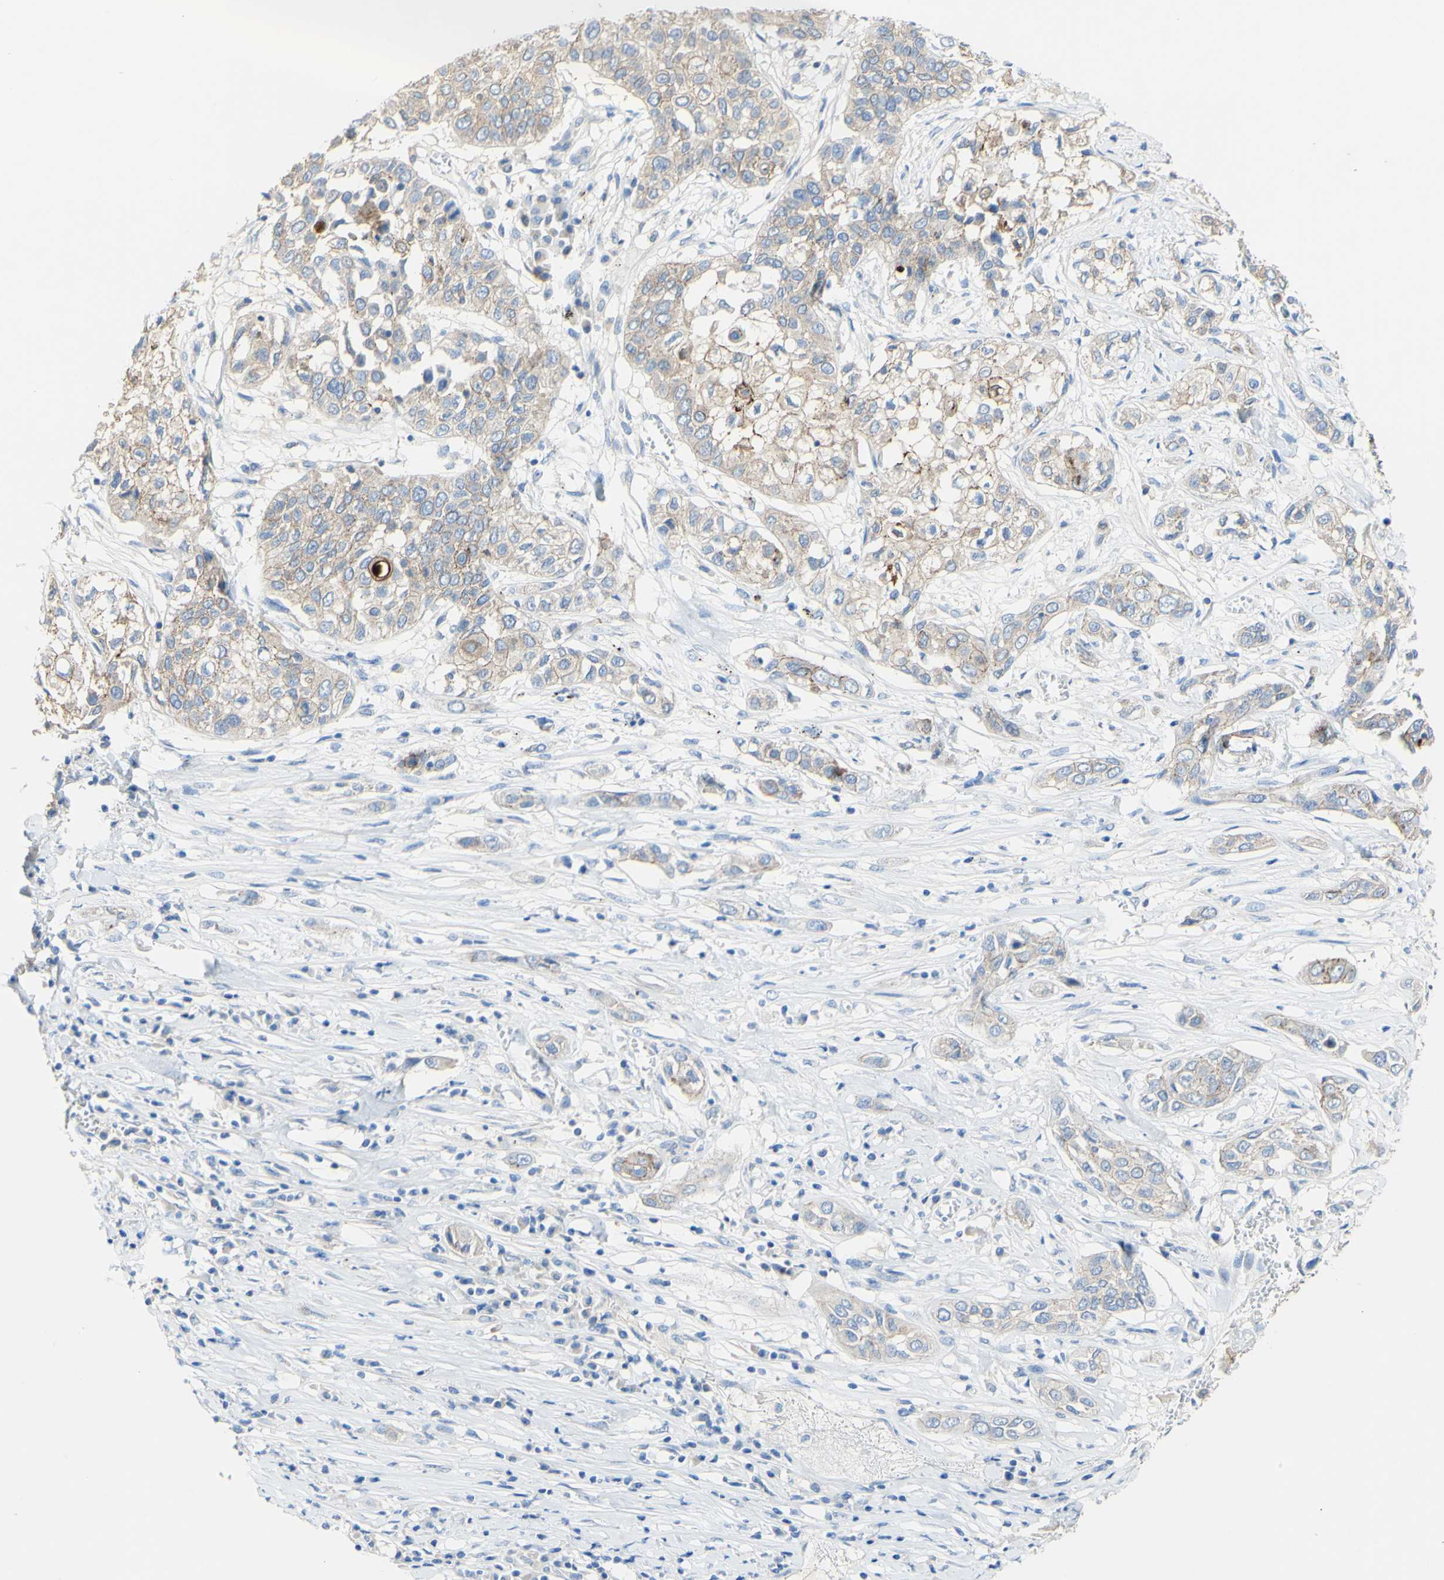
{"staining": {"intensity": "moderate", "quantity": ">75%", "location": "cytoplasmic/membranous"}, "tissue": "lung cancer", "cell_type": "Tumor cells", "image_type": "cancer", "snomed": [{"axis": "morphology", "description": "Squamous cell carcinoma, NOS"}, {"axis": "topography", "description": "Lung"}], "caption": "This is a histology image of immunohistochemistry (IHC) staining of squamous cell carcinoma (lung), which shows moderate staining in the cytoplasmic/membranous of tumor cells.", "gene": "DSC2", "patient": {"sex": "male", "age": 71}}